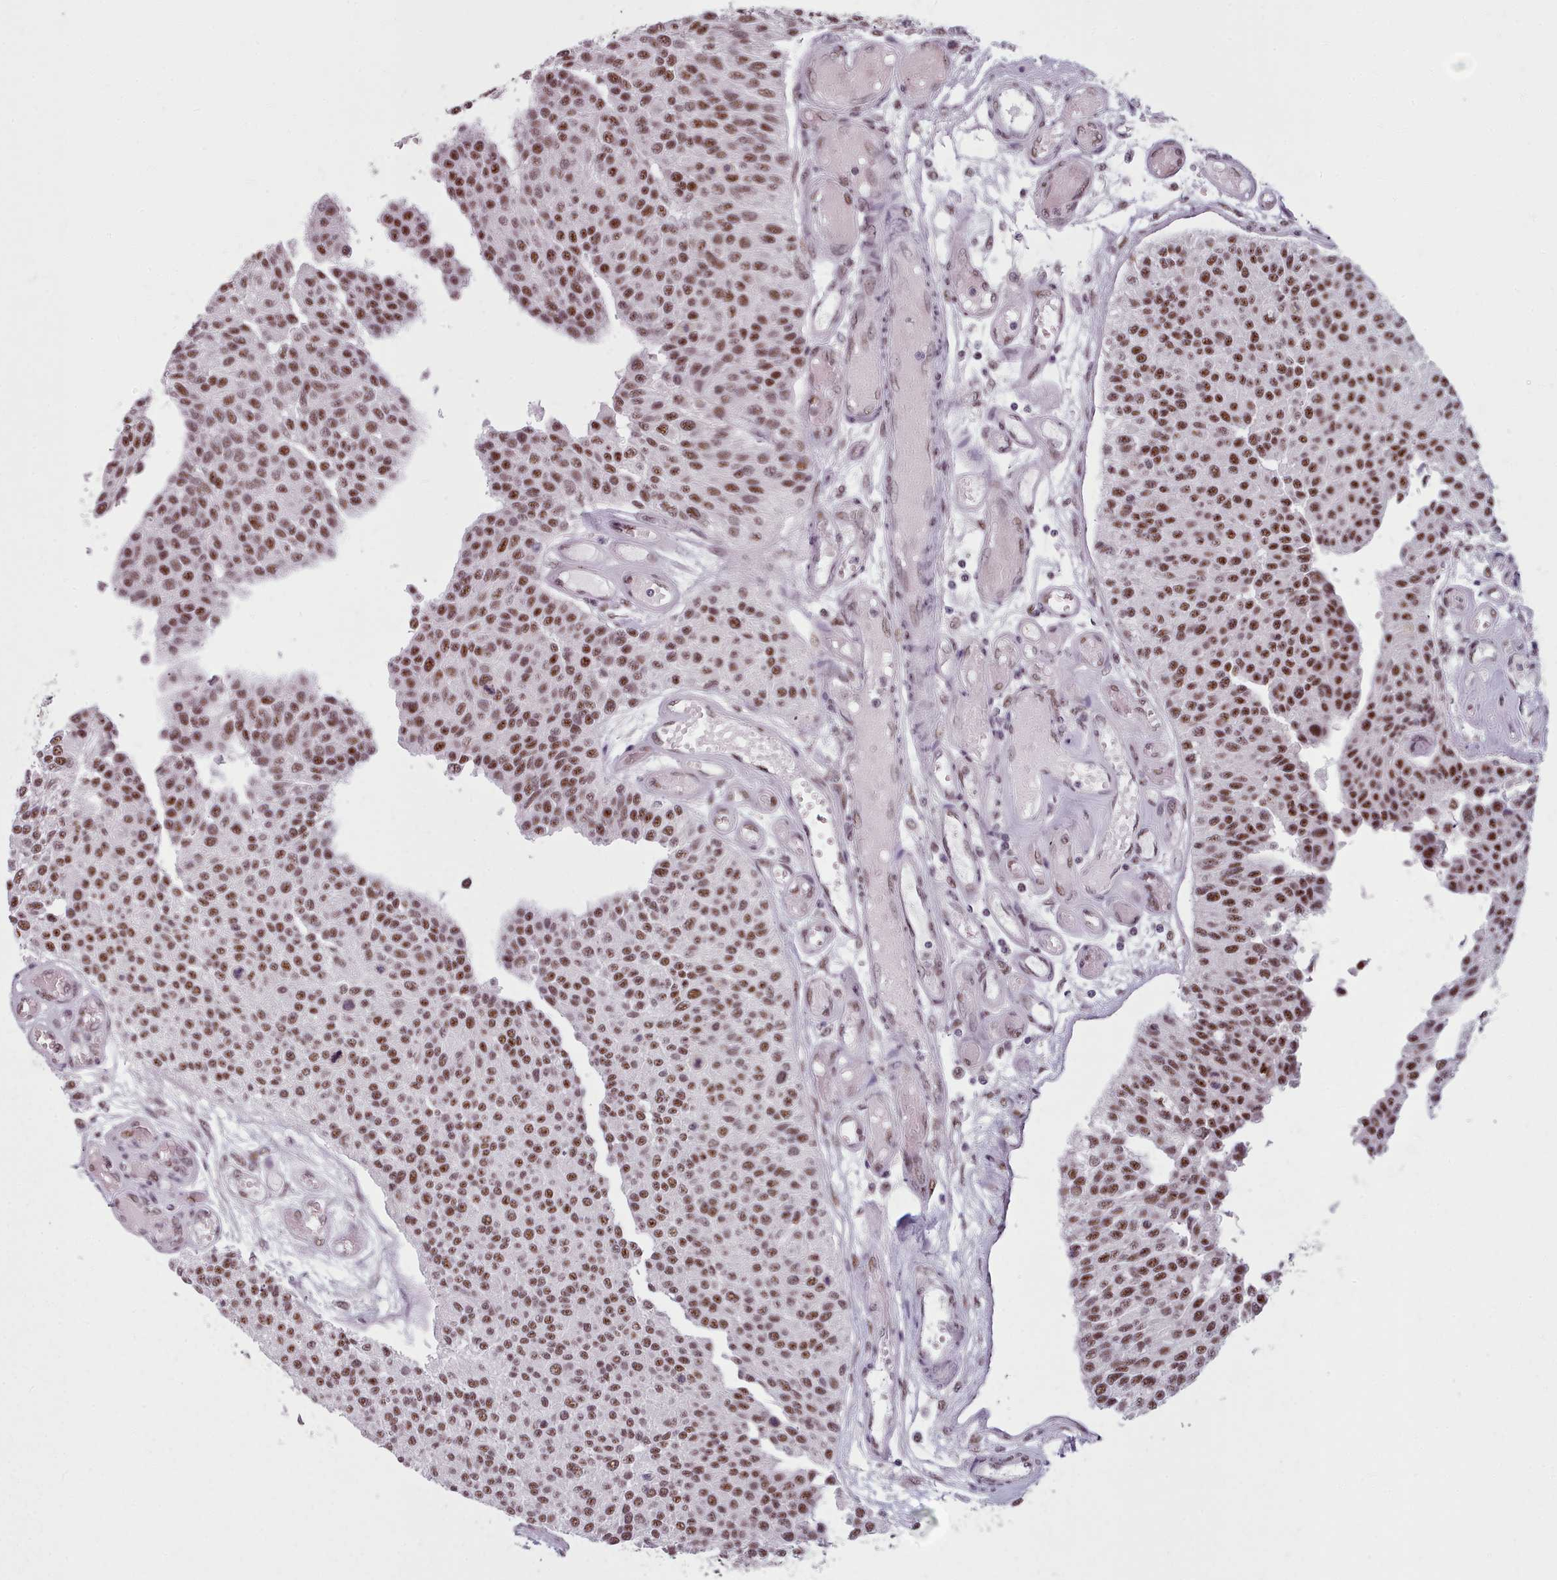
{"staining": {"intensity": "moderate", "quantity": ">75%", "location": "nuclear"}, "tissue": "urothelial cancer", "cell_type": "Tumor cells", "image_type": "cancer", "snomed": [{"axis": "morphology", "description": "Urothelial carcinoma, NOS"}, {"axis": "topography", "description": "Urinary bladder"}], "caption": "Tumor cells demonstrate medium levels of moderate nuclear expression in approximately >75% of cells in human urothelial cancer. The protein of interest is shown in brown color, while the nuclei are stained blue.", "gene": "SRRM1", "patient": {"sex": "male", "age": 55}}